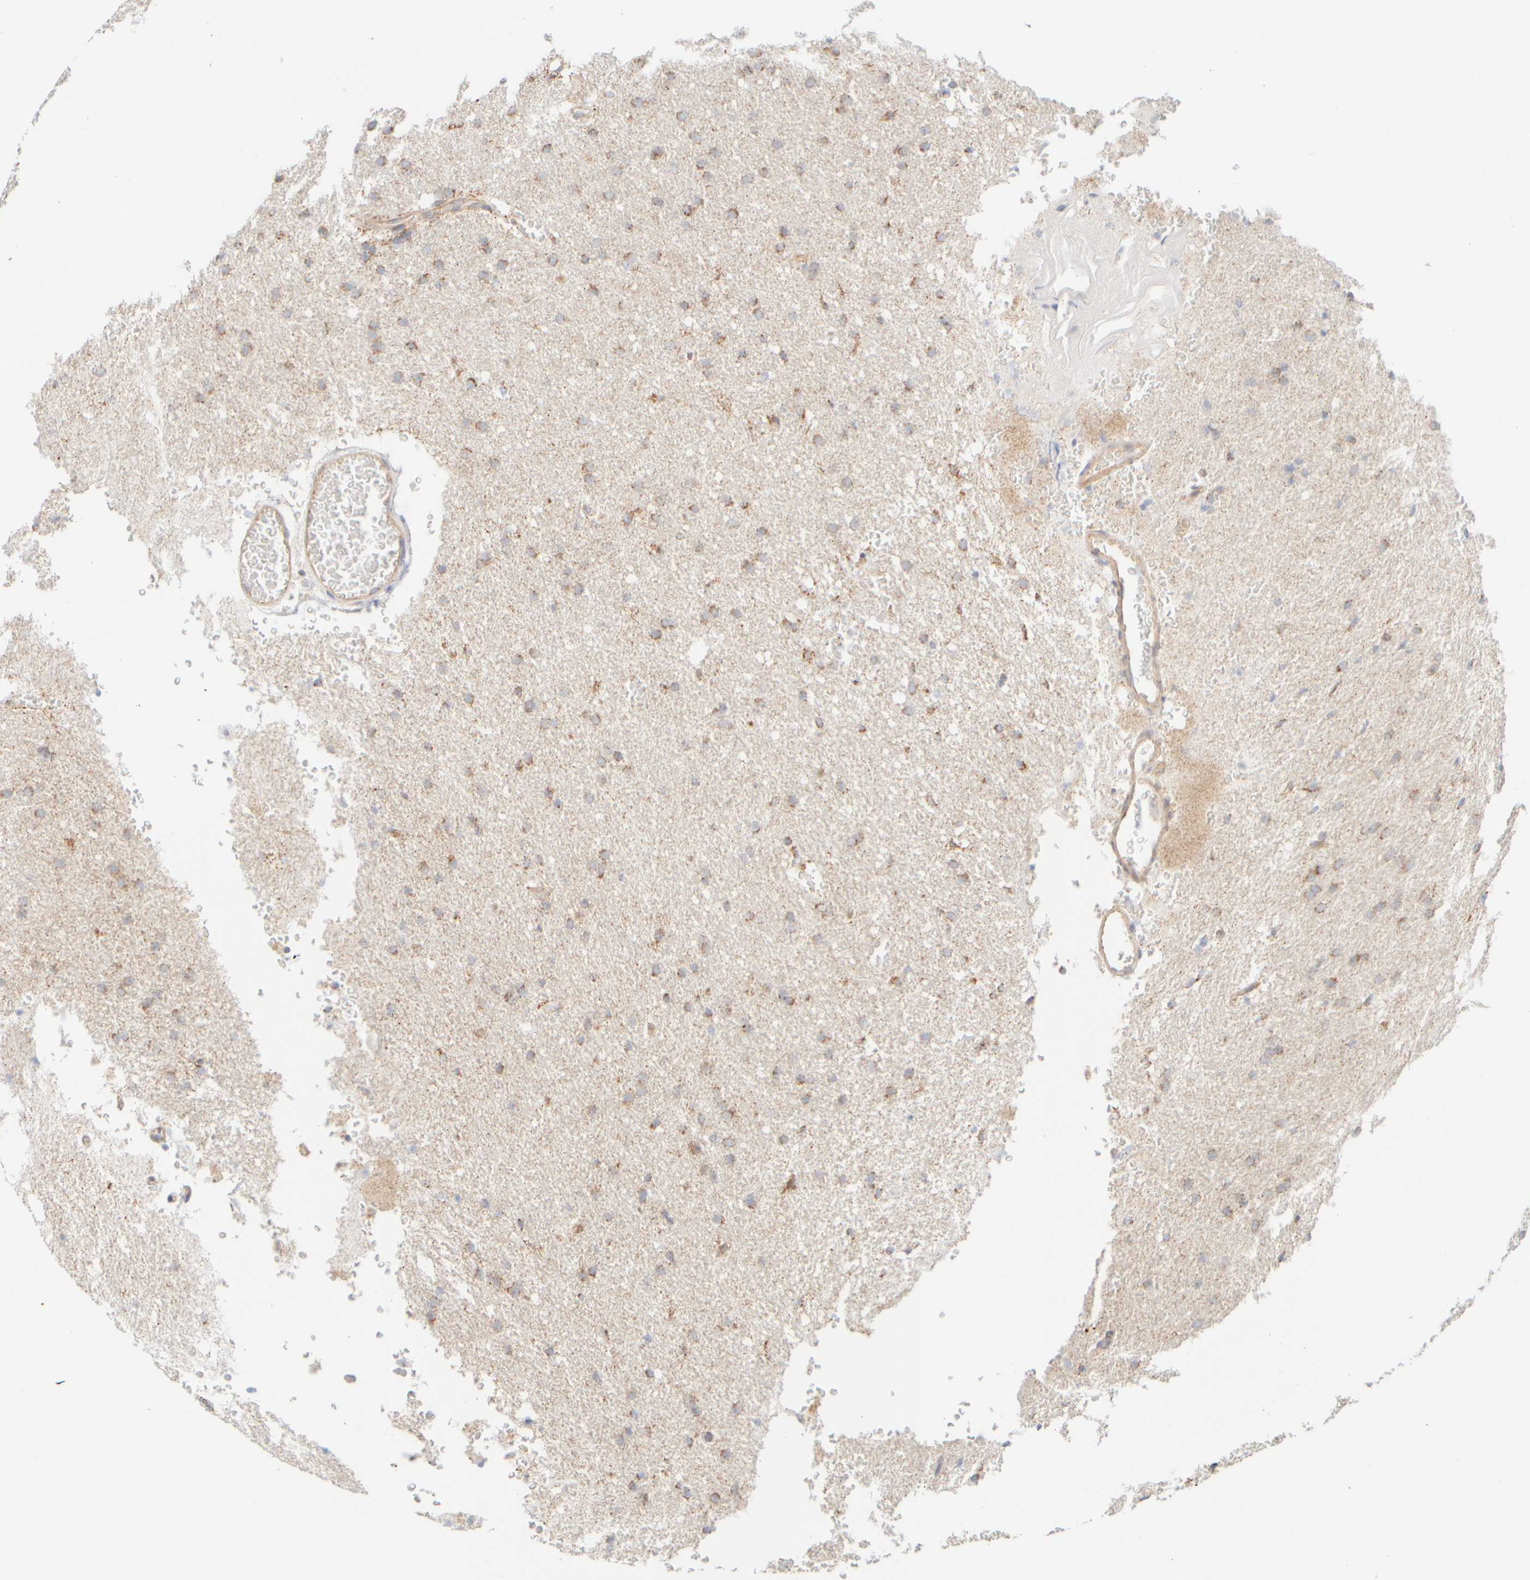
{"staining": {"intensity": "weak", "quantity": "25%-75%", "location": "cytoplasmic/membranous"}, "tissue": "glioma", "cell_type": "Tumor cells", "image_type": "cancer", "snomed": [{"axis": "morphology", "description": "Glioma, malignant, Low grade"}, {"axis": "topography", "description": "Brain"}], "caption": "The micrograph exhibits immunohistochemical staining of low-grade glioma (malignant). There is weak cytoplasmic/membranous positivity is identified in approximately 25%-75% of tumor cells.", "gene": "APBB2", "patient": {"sex": "female", "age": 37}}